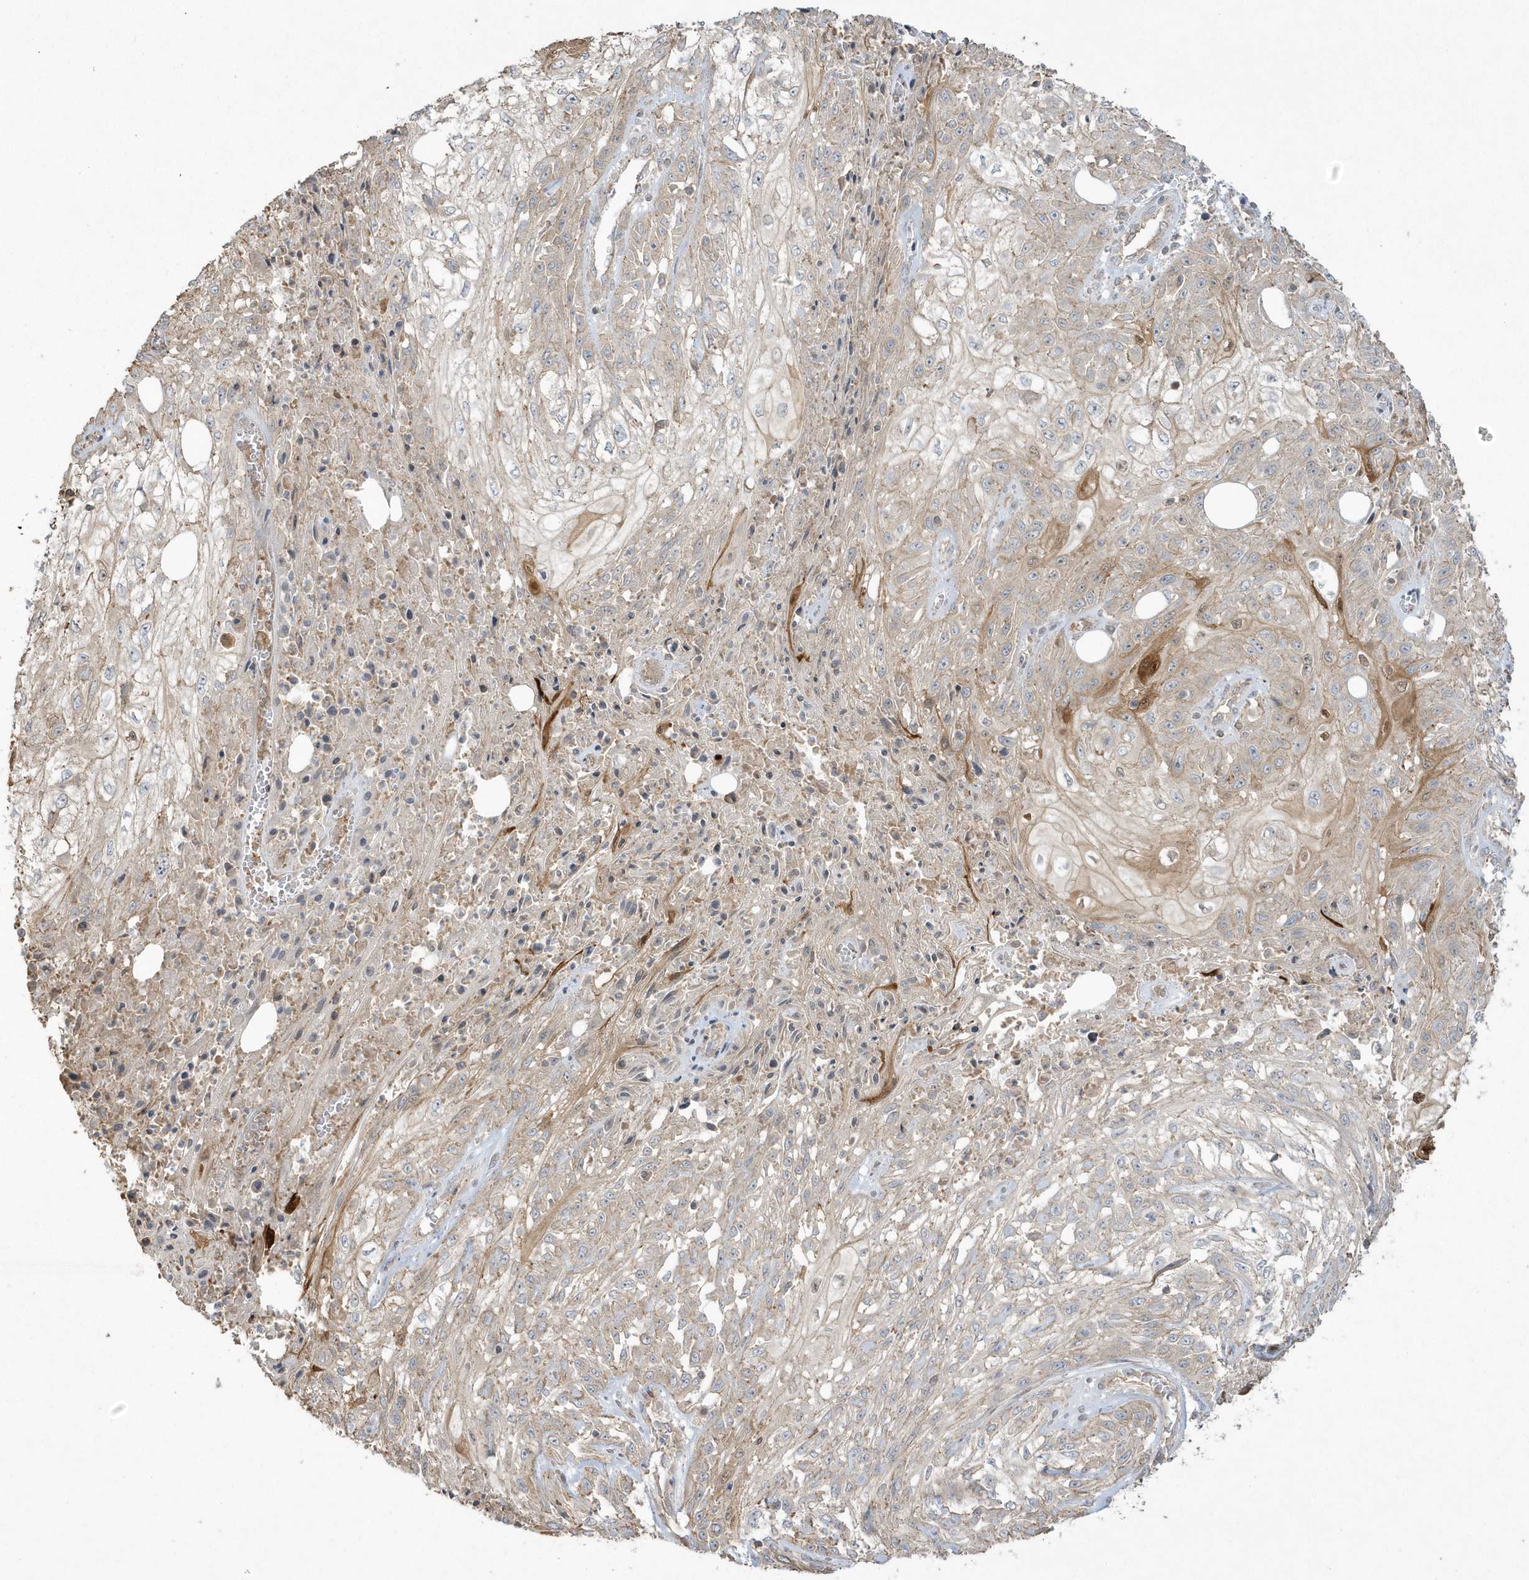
{"staining": {"intensity": "weak", "quantity": "<25%", "location": "cytoplasmic/membranous"}, "tissue": "skin cancer", "cell_type": "Tumor cells", "image_type": "cancer", "snomed": [{"axis": "morphology", "description": "Squamous cell carcinoma, NOS"}, {"axis": "morphology", "description": "Squamous cell carcinoma, metastatic, NOS"}, {"axis": "topography", "description": "Skin"}, {"axis": "topography", "description": "Lymph node"}], "caption": "Tumor cells are negative for brown protein staining in skin metastatic squamous cell carcinoma.", "gene": "ARMC8", "patient": {"sex": "male", "age": 75}}